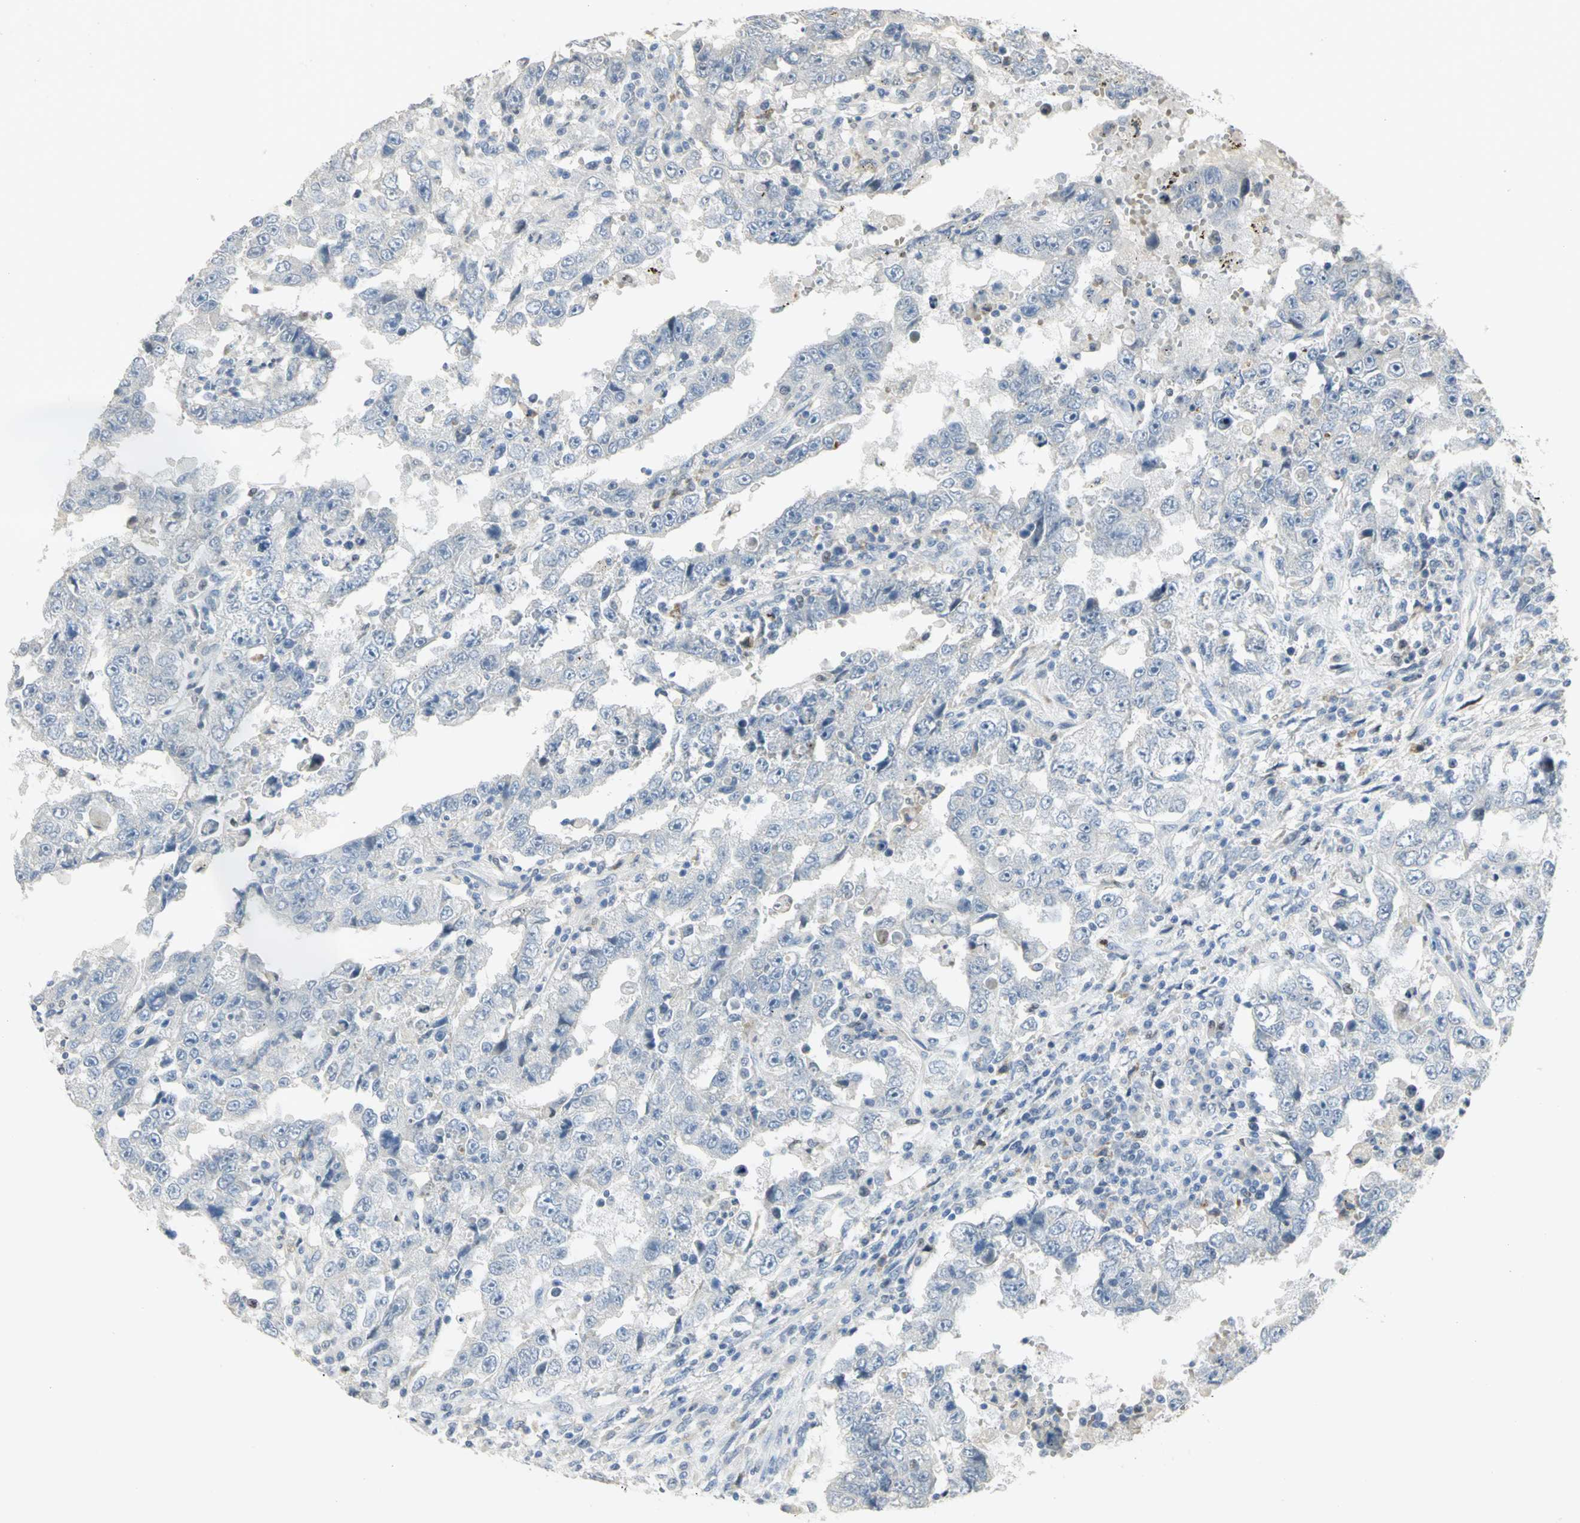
{"staining": {"intensity": "negative", "quantity": "none", "location": "none"}, "tissue": "testis cancer", "cell_type": "Tumor cells", "image_type": "cancer", "snomed": [{"axis": "morphology", "description": "Carcinoma, Embryonal, NOS"}, {"axis": "topography", "description": "Testis"}], "caption": "There is no significant expression in tumor cells of testis cancer (embryonal carcinoma).", "gene": "BCL6", "patient": {"sex": "male", "age": 26}}